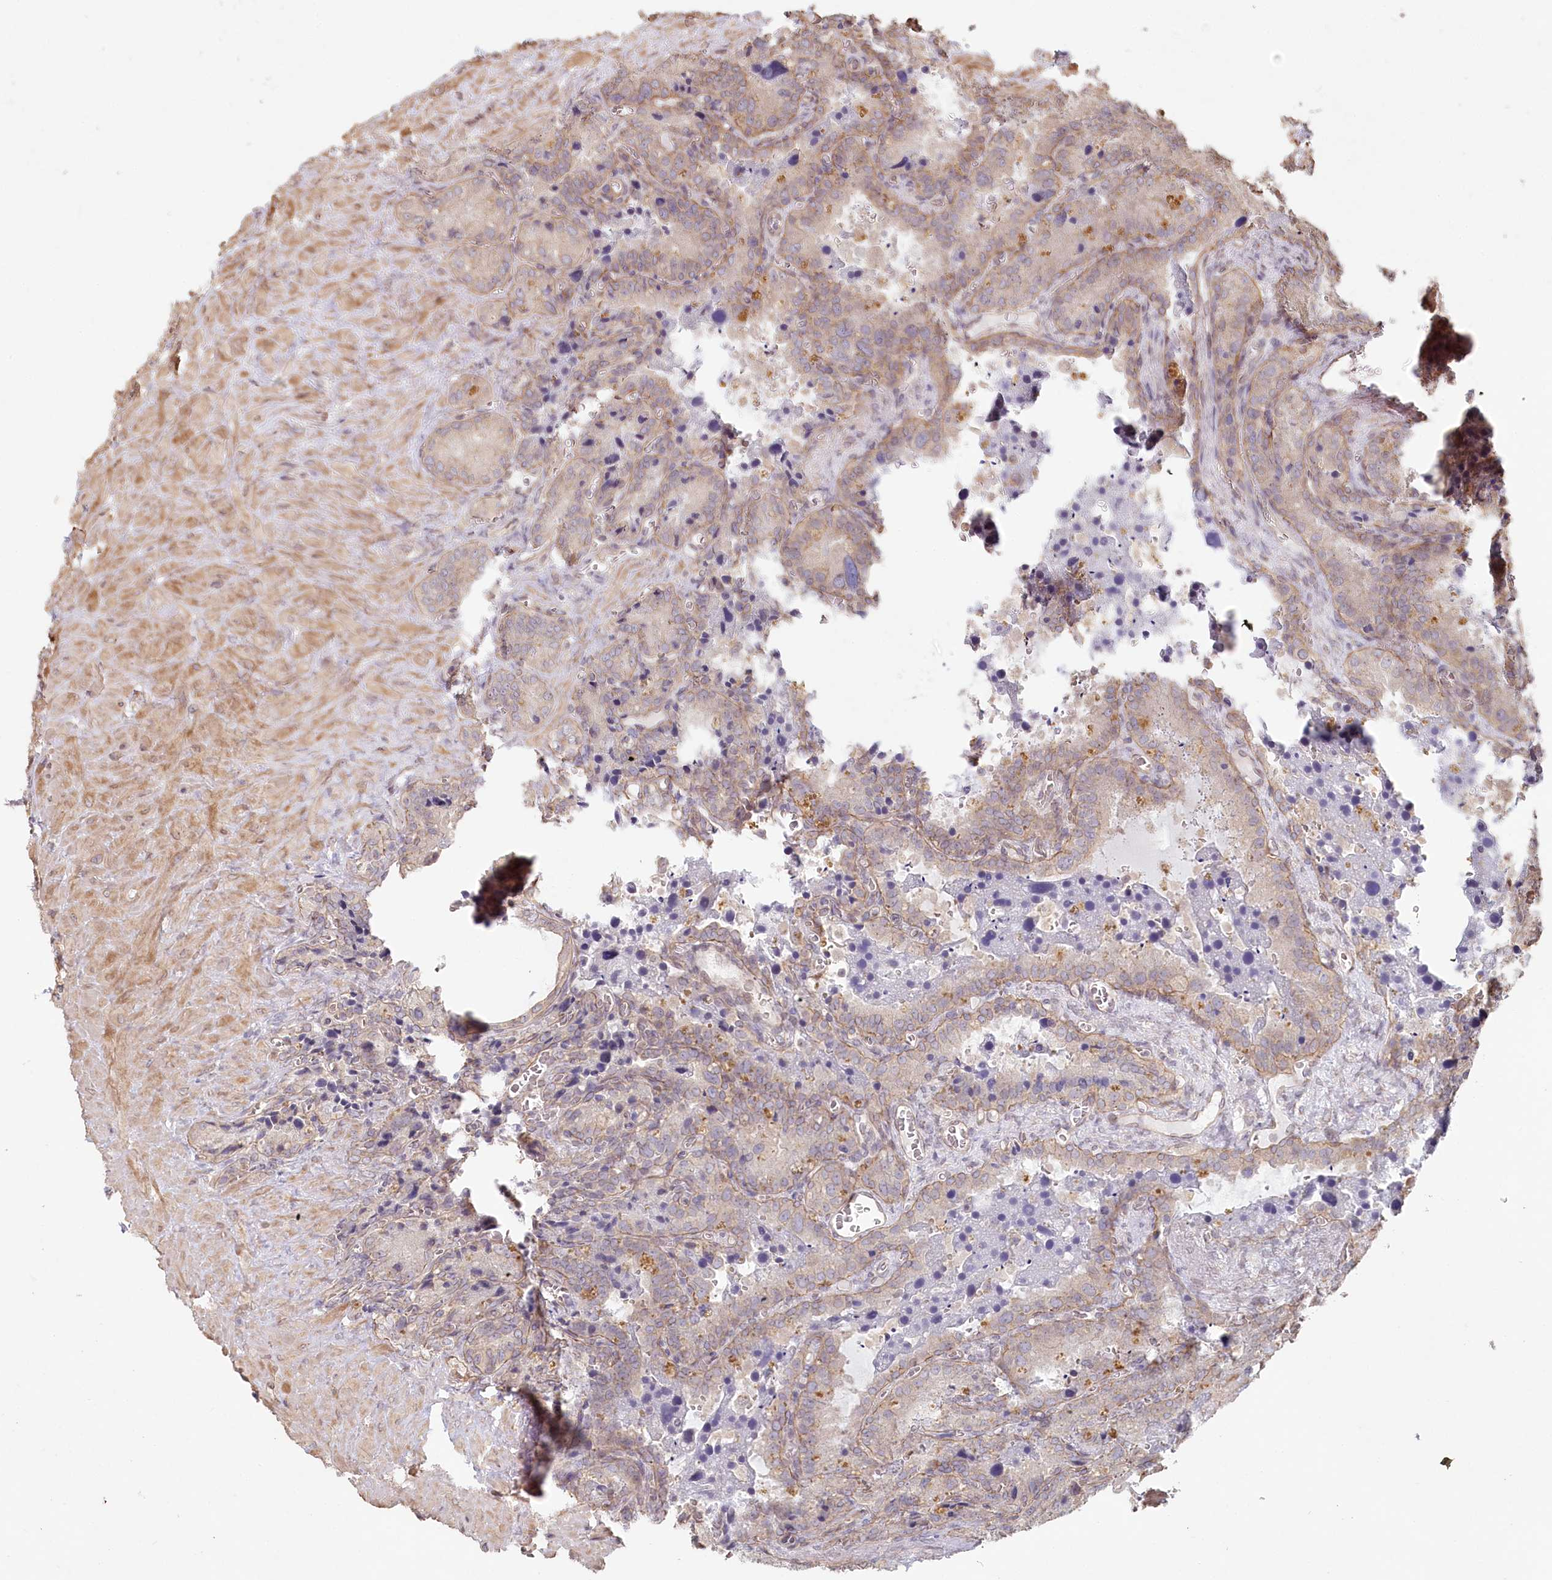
{"staining": {"intensity": "weak", "quantity": "<25%", "location": "cytoplasmic/membranous"}, "tissue": "seminal vesicle", "cell_type": "Glandular cells", "image_type": "normal", "snomed": [{"axis": "morphology", "description": "Normal tissue, NOS"}, {"axis": "topography", "description": "Seminal veicle"}], "caption": "A photomicrograph of human seminal vesicle is negative for staining in glandular cells. (Immunohistochemistry (ihc), brightfield microscopy, high magnification).", "gene": "TCHP", "patient": {"sex": "male", "age": 62}}